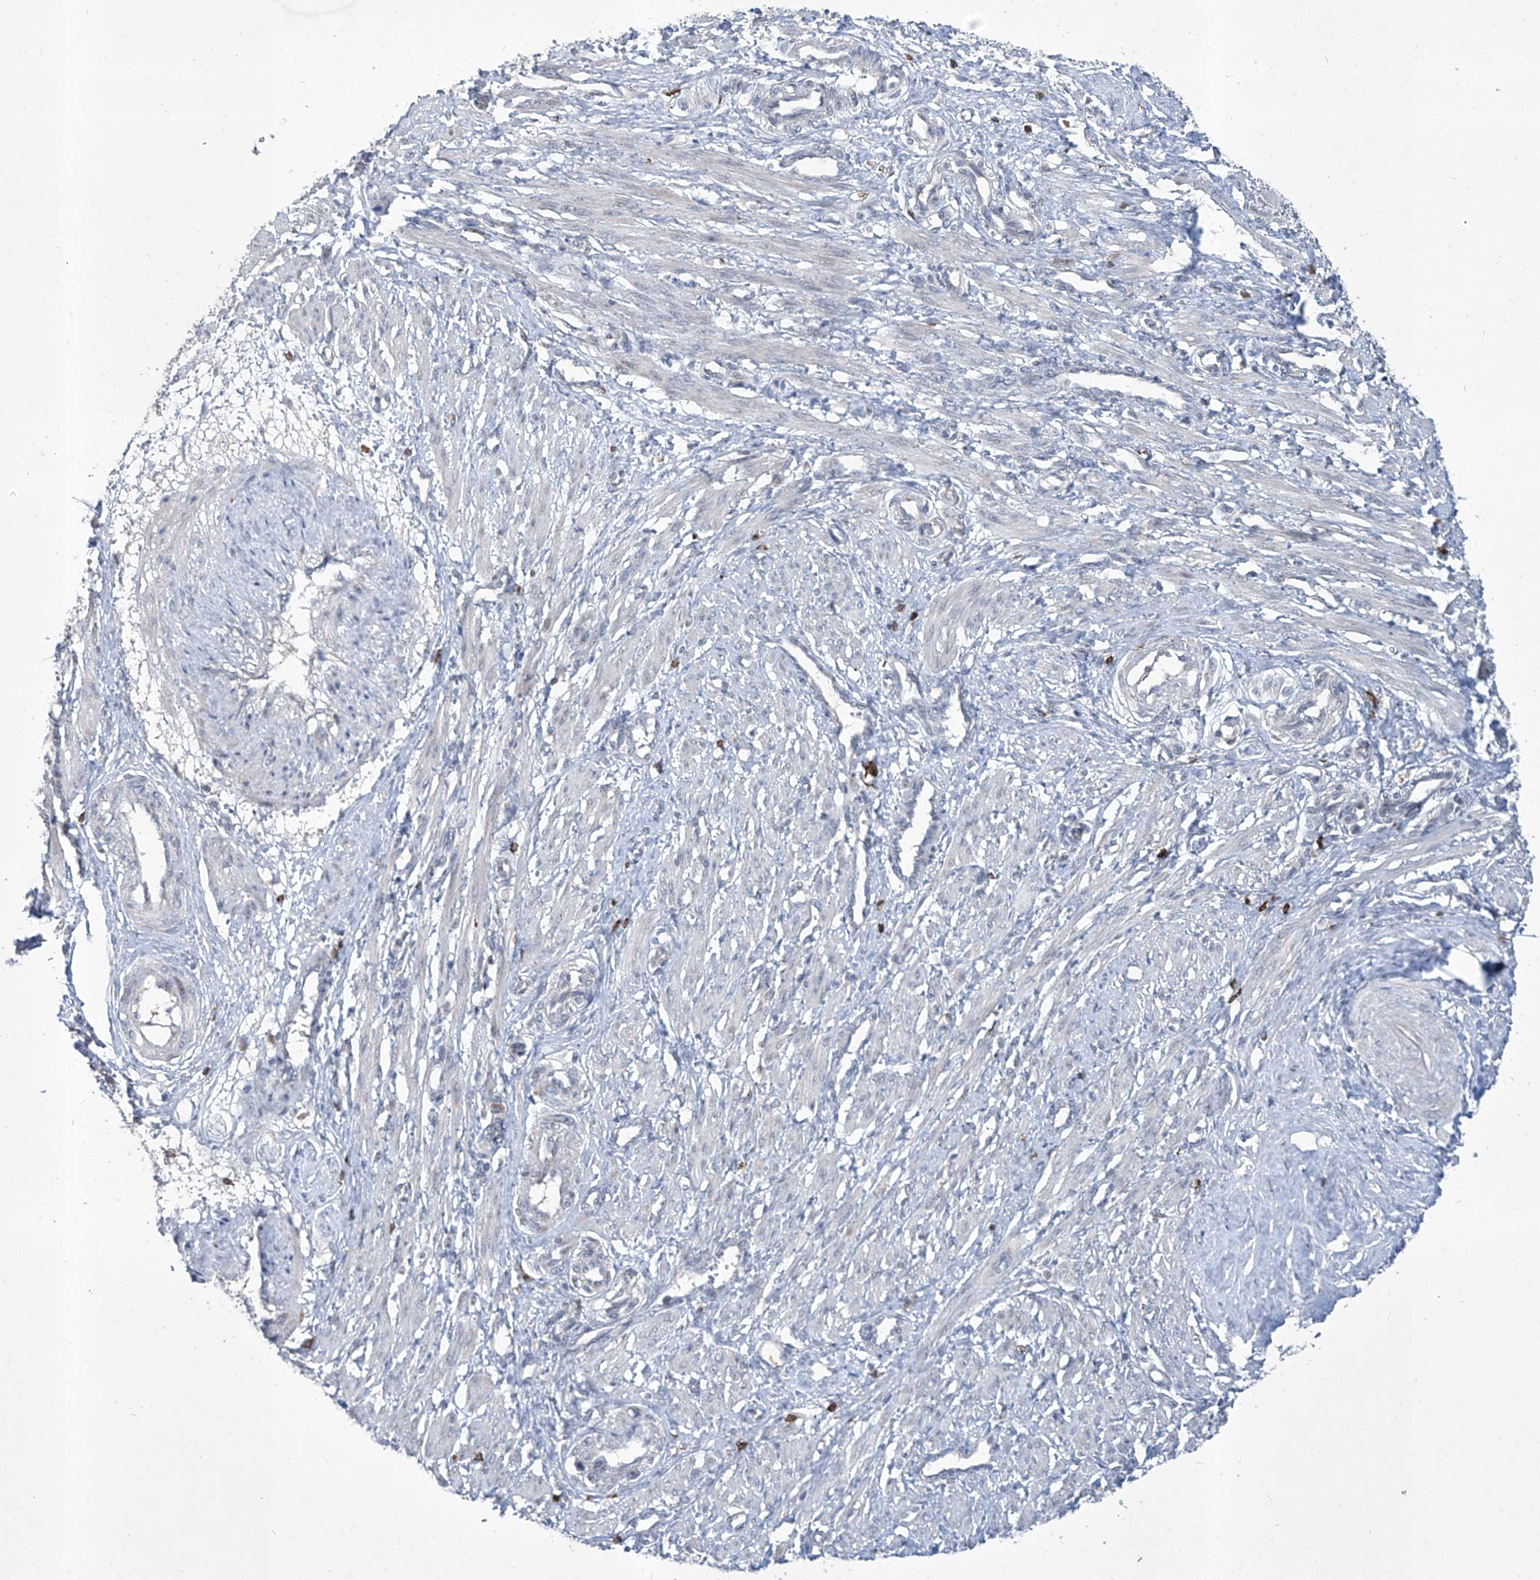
{"staining": {"intensity": "negative", "quantity": "none", "location": "none"}, "tissue": "smooth muscle", "cell_type": "Smooth muscle cells", "image_type": "normal", "snomed": [{"axis": "morphology", "description": "Normal tissue, NOS"}, {"axis": "topography", "description": "Endometrium"}], "caption": "Immunohistochemistry micrograph of unremarkable human smooth muscle stained for a protein (brown), which shows no positivity in smooth muscle cells.", "gene": "ZBTB48", "patient": {"sex": "female", "age": 33}}